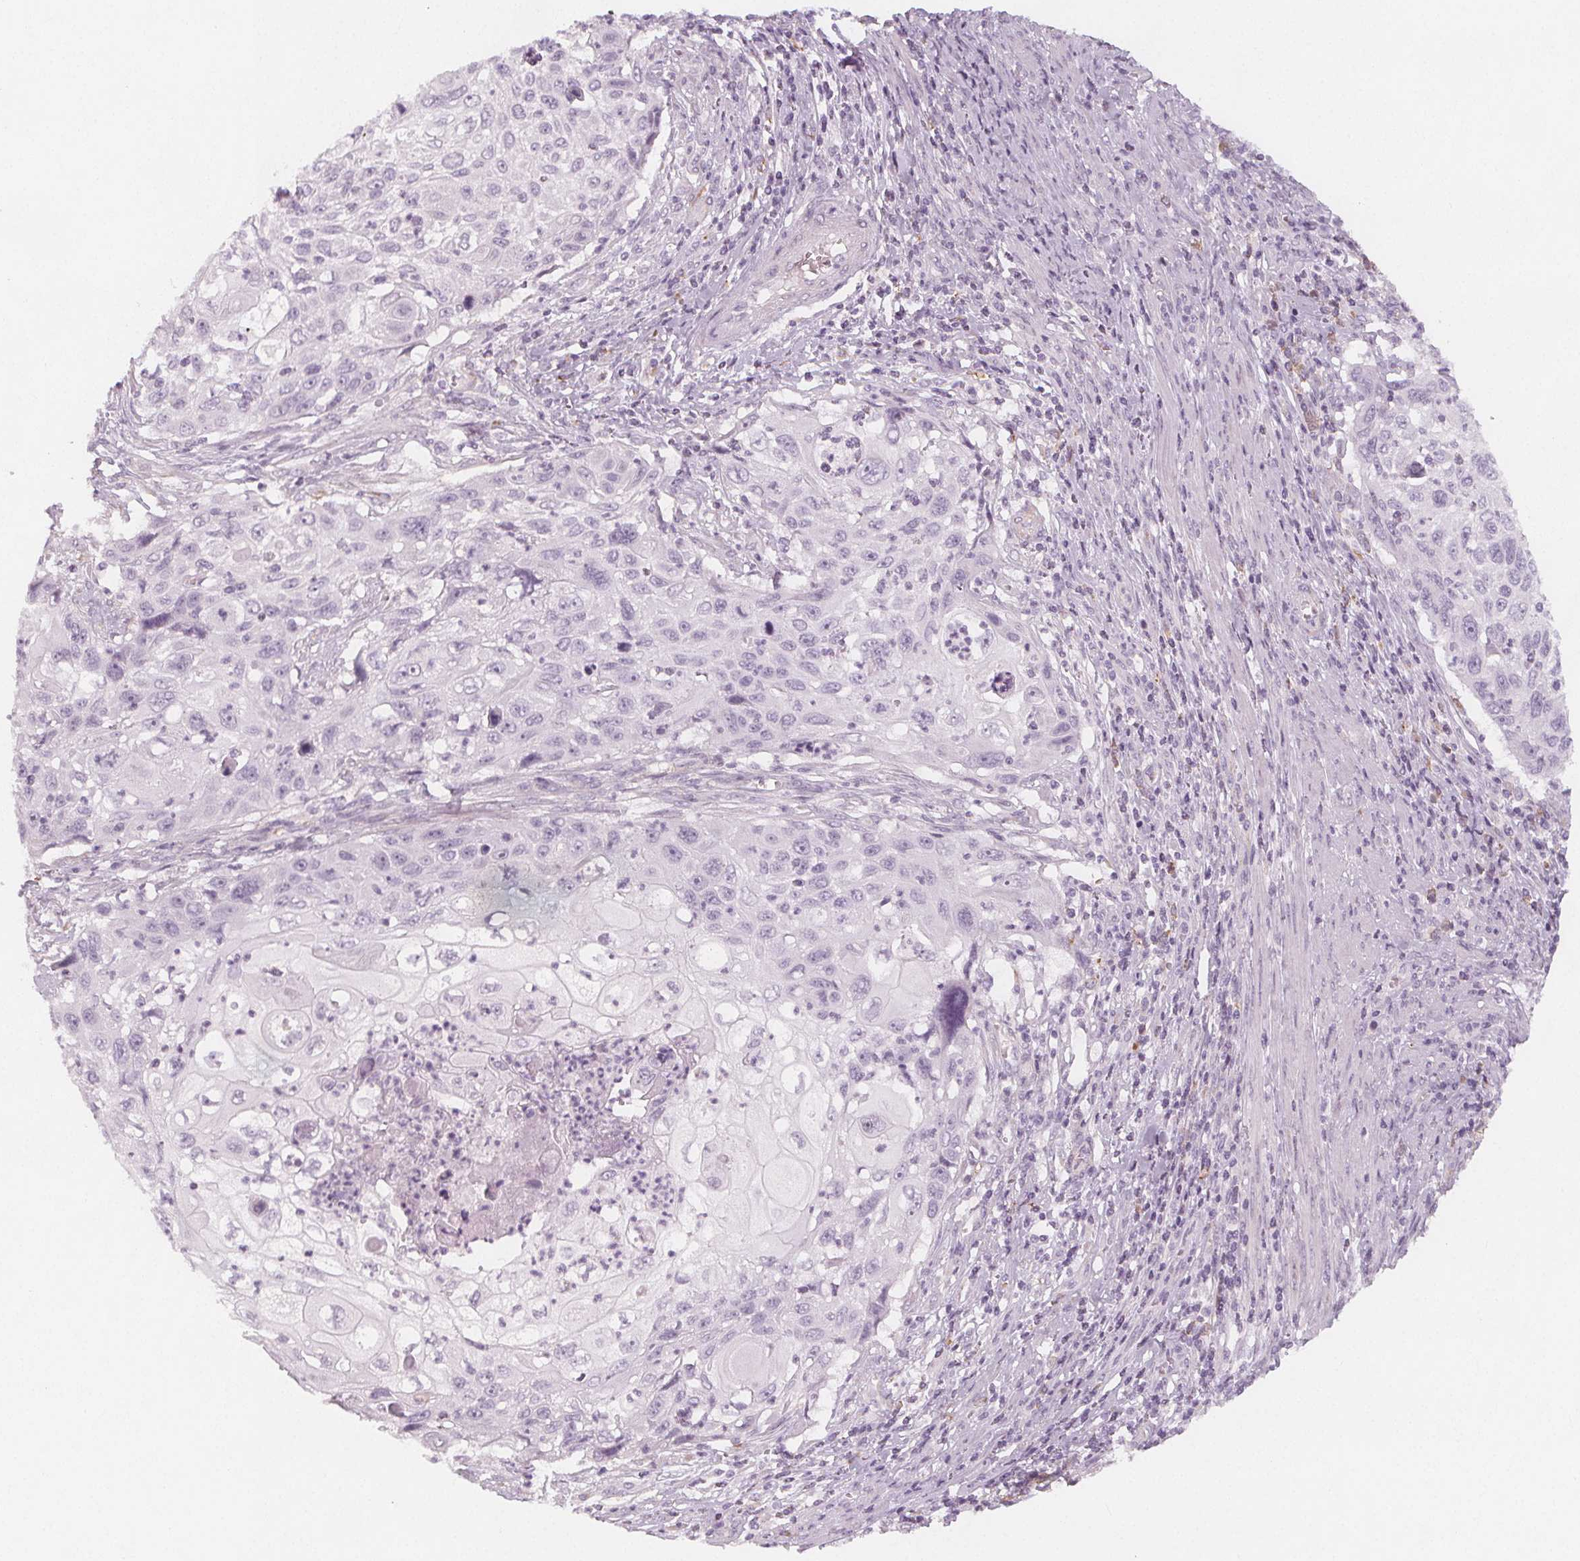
{"staining": {"intensity": "negative", "quantity": "none", "location": "none"}, "tissue": "cervical cancer", "cell_type": "Tumor cells", "image_type": "cancer", "snomed": [{"axis": "morphology", "description": "Squamous cell carcinoma, NOS"}, {"axis": "topography", "description": "Cervix"}], "caption": "Immunohistochemistry image of cervical squamous cell carcinoma stained for a protein (brown), which displays no positivity in tumor cells. (DAB (3,3'-diaminobenzidine) immunohistochemistry (IHC) visualized using brightfield microscopy, high magnification).", "gene": "MAP1A", "patient": {"sex": "female", "age": 70}}